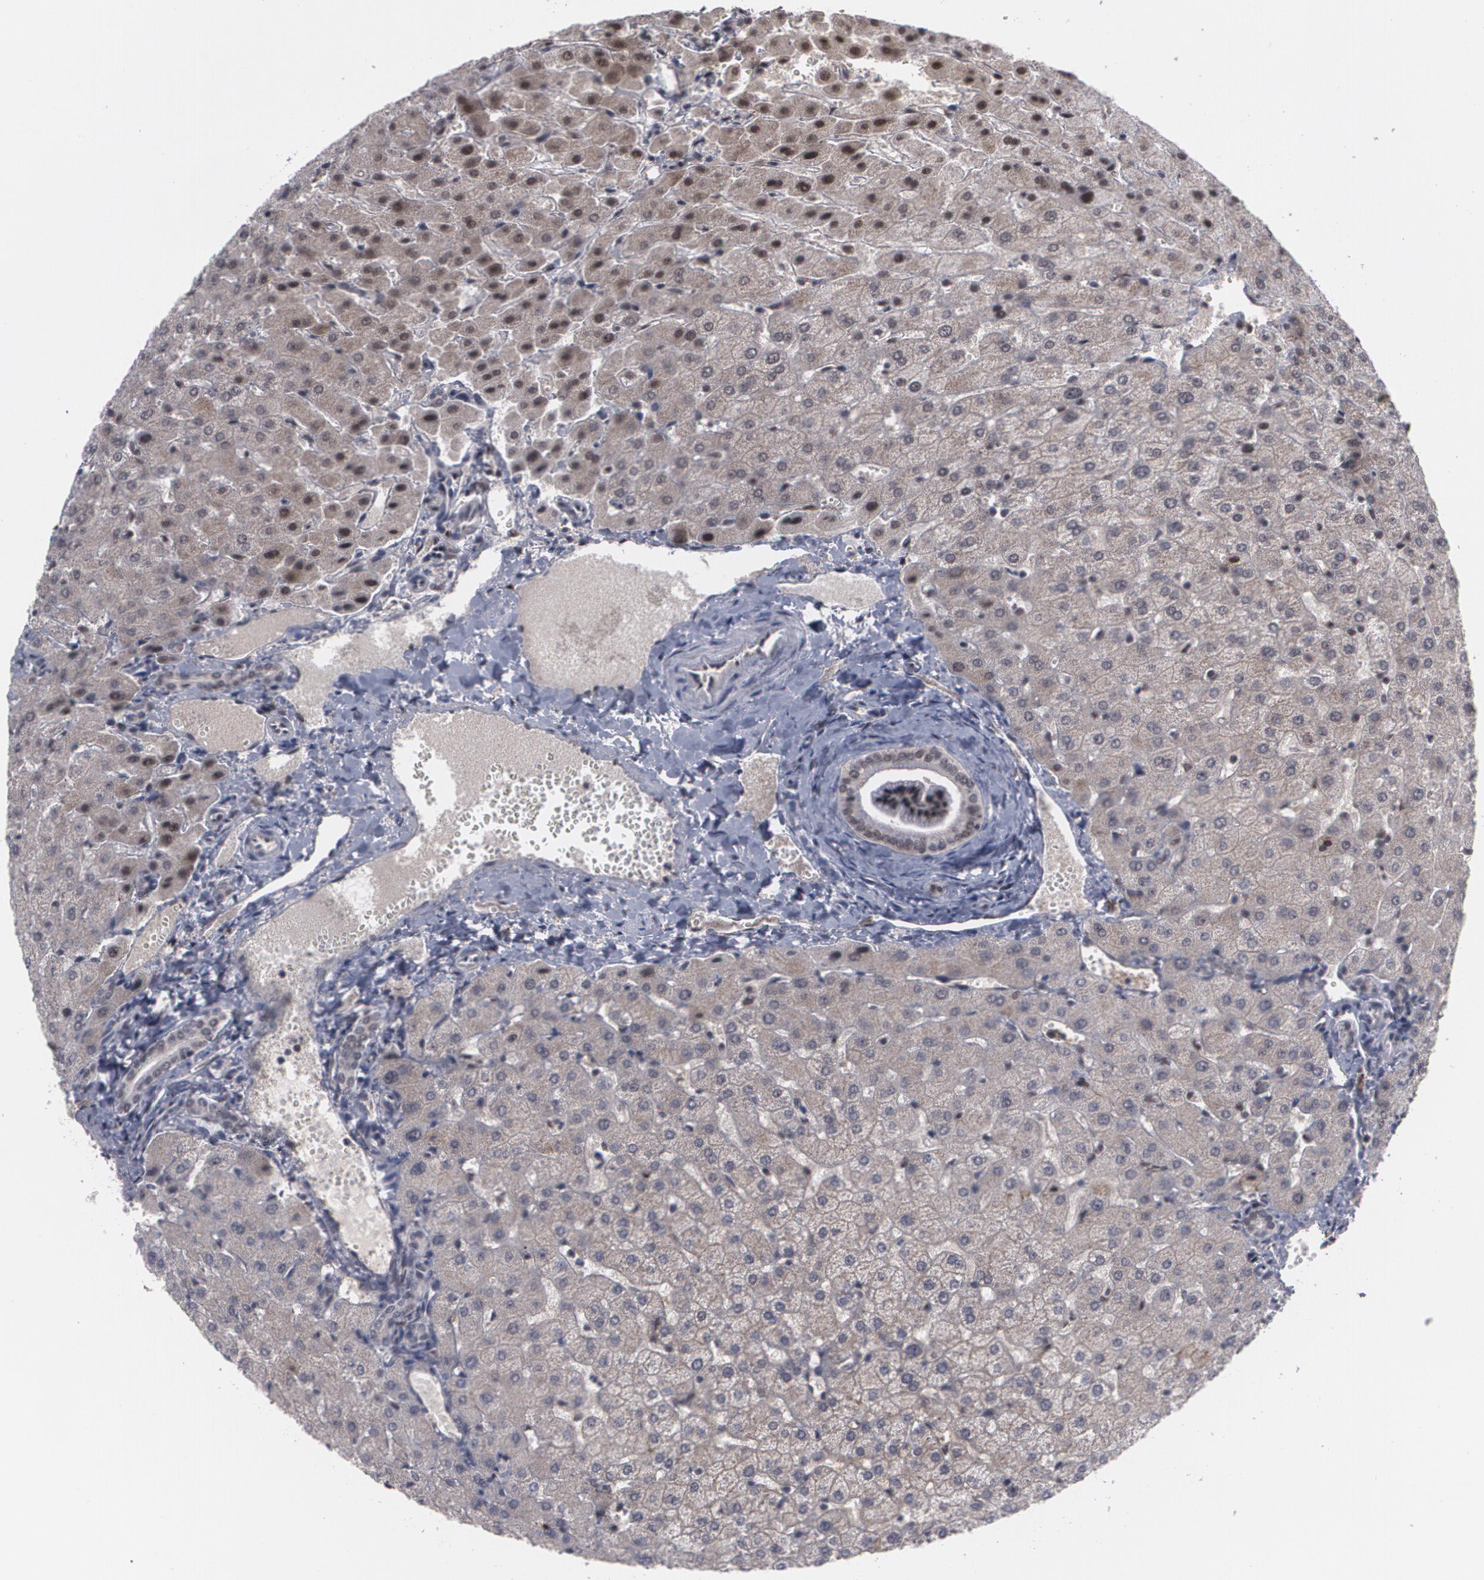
{"staining": {"intensity": "weak", "quantity": "25%-75%", "location": "nuclear"}, "tissue": "liver", "cell_type": "Cholangiocytes", "image_type": "normal", "snomed": [{"axis": "morphology", "description": "Normal tissue, NOS"}, {"axis": "morphology", "description": "Fibrosis, NOS"}, {"axis": "topography", "description": "Liver"}], "caption": "This micrograph shows benign liver stained with immunohistochemistry to label a protein in brown. The nuclear of cholangiocytes show weak positivity for the protein. Nuclei are counter-stained blue.", "gene": "INTS6L", "patient": {"sex": "female", "age": 29}}